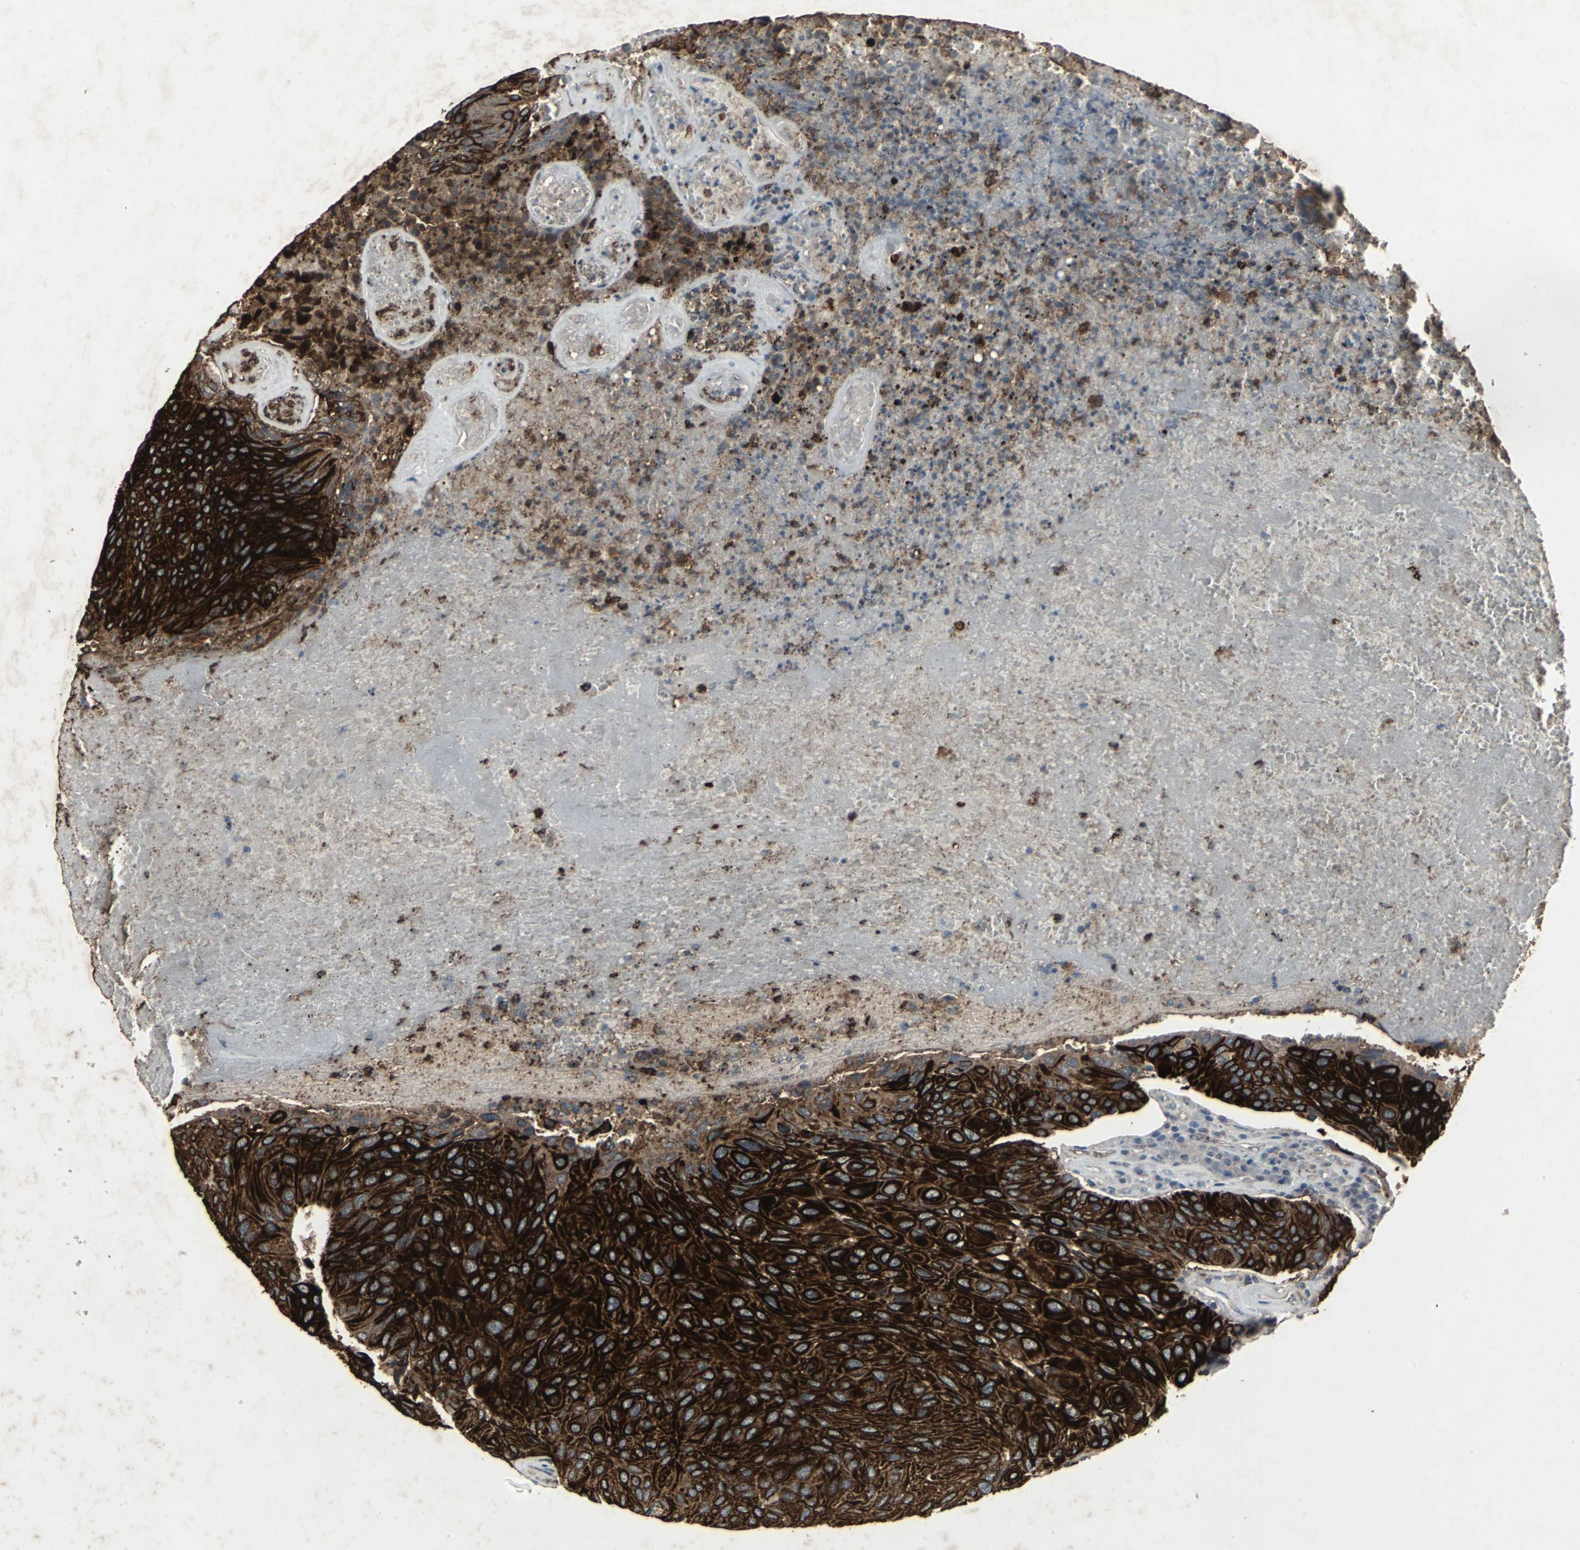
{"staining": {"intensity": "strong", "quantity": ">75%", "location": "cytoplasmic/membranous"}, "tissue": "urothelial cancer", "cell_type": "Tumor cells", "image_type": "cancer", "snomed": [{"axis": "morphology", "description": "Urothelial carcinoma, High grade"}, {"axis": "topography", "description": "Urinary bladder"}], "caption": "Strong cytoplasmic/membranous expression is seen in about >75% of tumor cells in urothelial carcinoma (high-grade). (Brightfield microscopy of DAB IHC at high magnification).", "gene": "CCR9", "patient": {"sex": "male", "age": 66}}